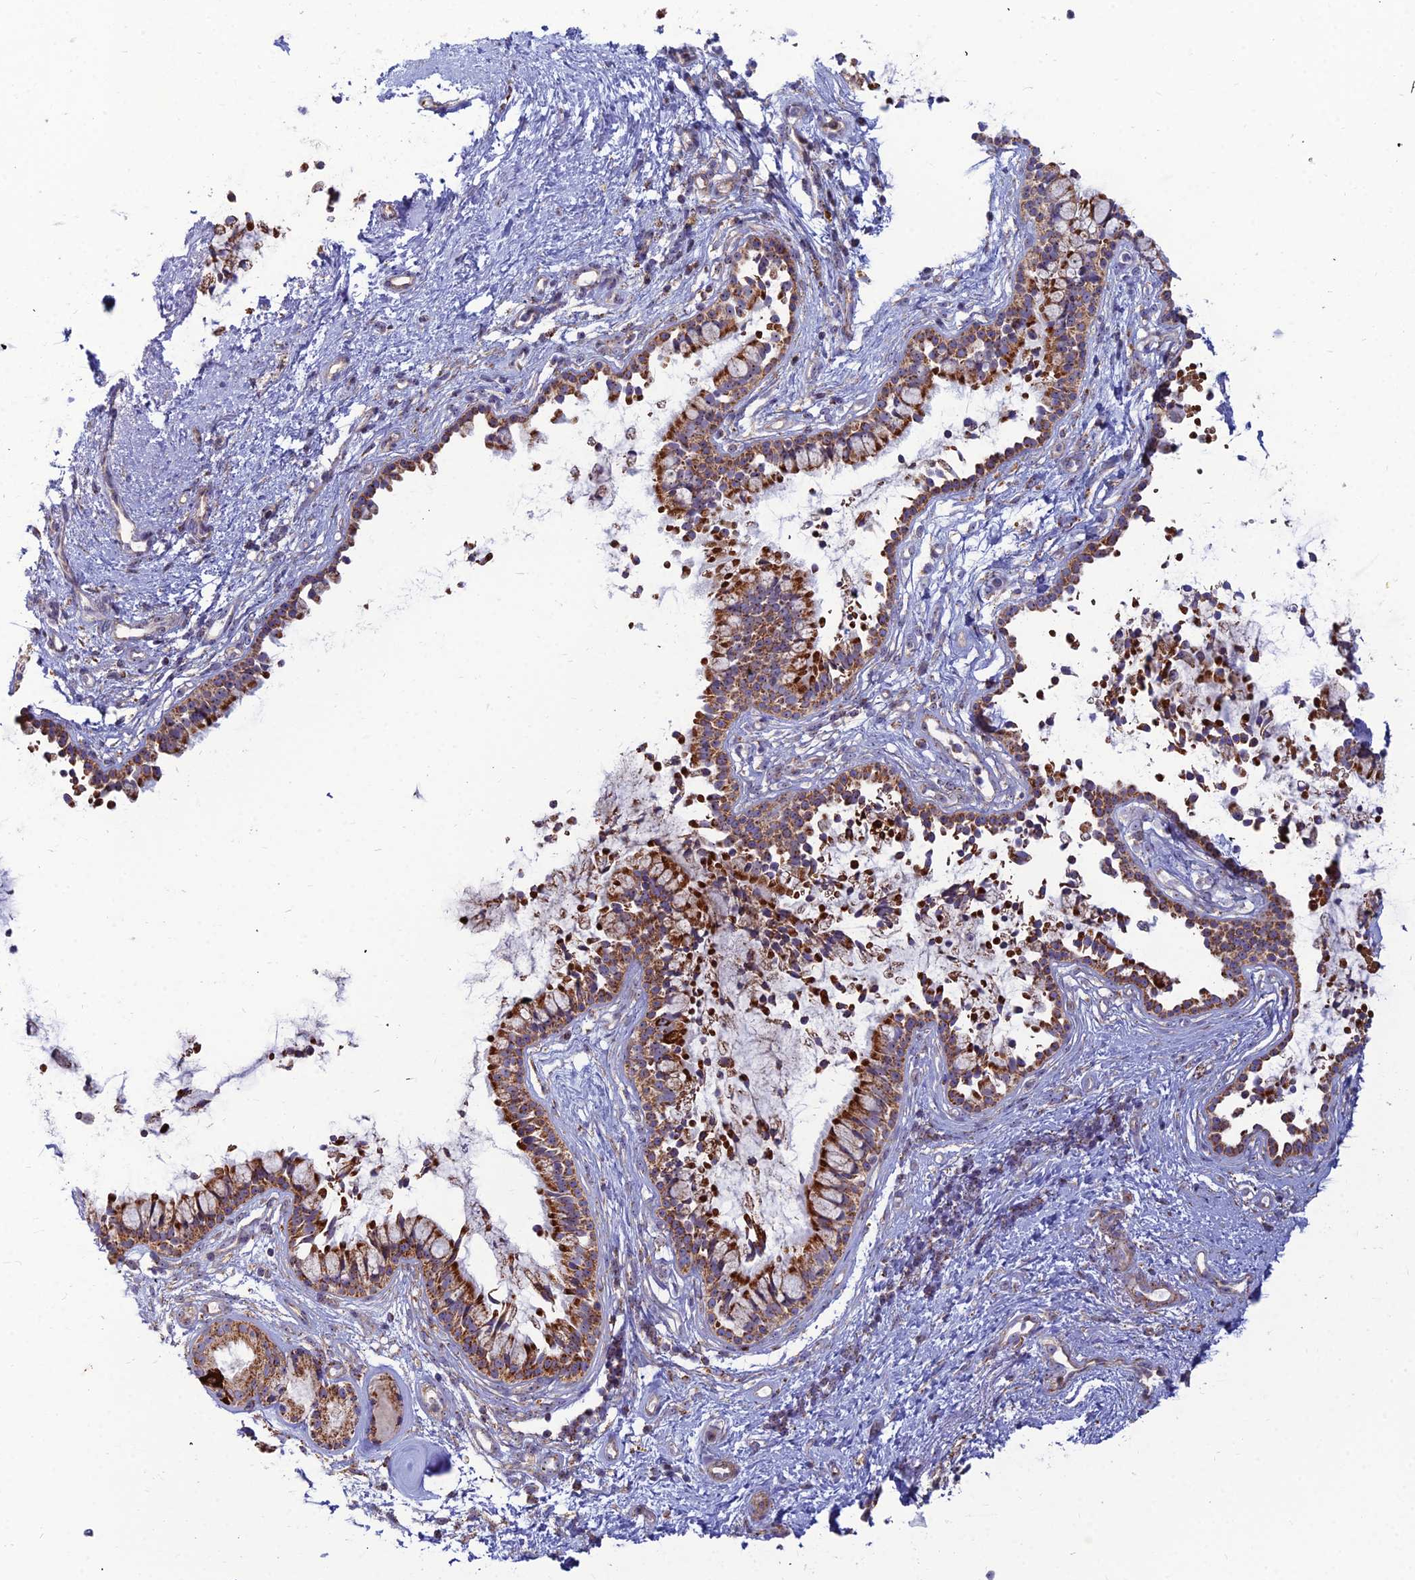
{"staining": {"intensity": "strong", "quantity": ">75%", "location": "cytoplasmic/membranous"}, "tissue": "nasopharynx", "cell_type": "Respiratory epithelial cells", "image_type": "normal", "snomed": [{"axis": "morphology", "description": "Normal tissue, NOS"}, {"axis": "topography", "description": "Nasopharynx"}], "caption": "DAB (3,3'-diaminobenzidine) immunohistochemical staining of normal human nasopharynx exhibits strong cytoplasmic/membranous protein expression in approximately >75% of respiratory epithelial cells. The protein is shown in brown color, while the nuclei are stained blue.", "gene": "SLC35F4", "patient": {"sex": "male", "age": 82}}